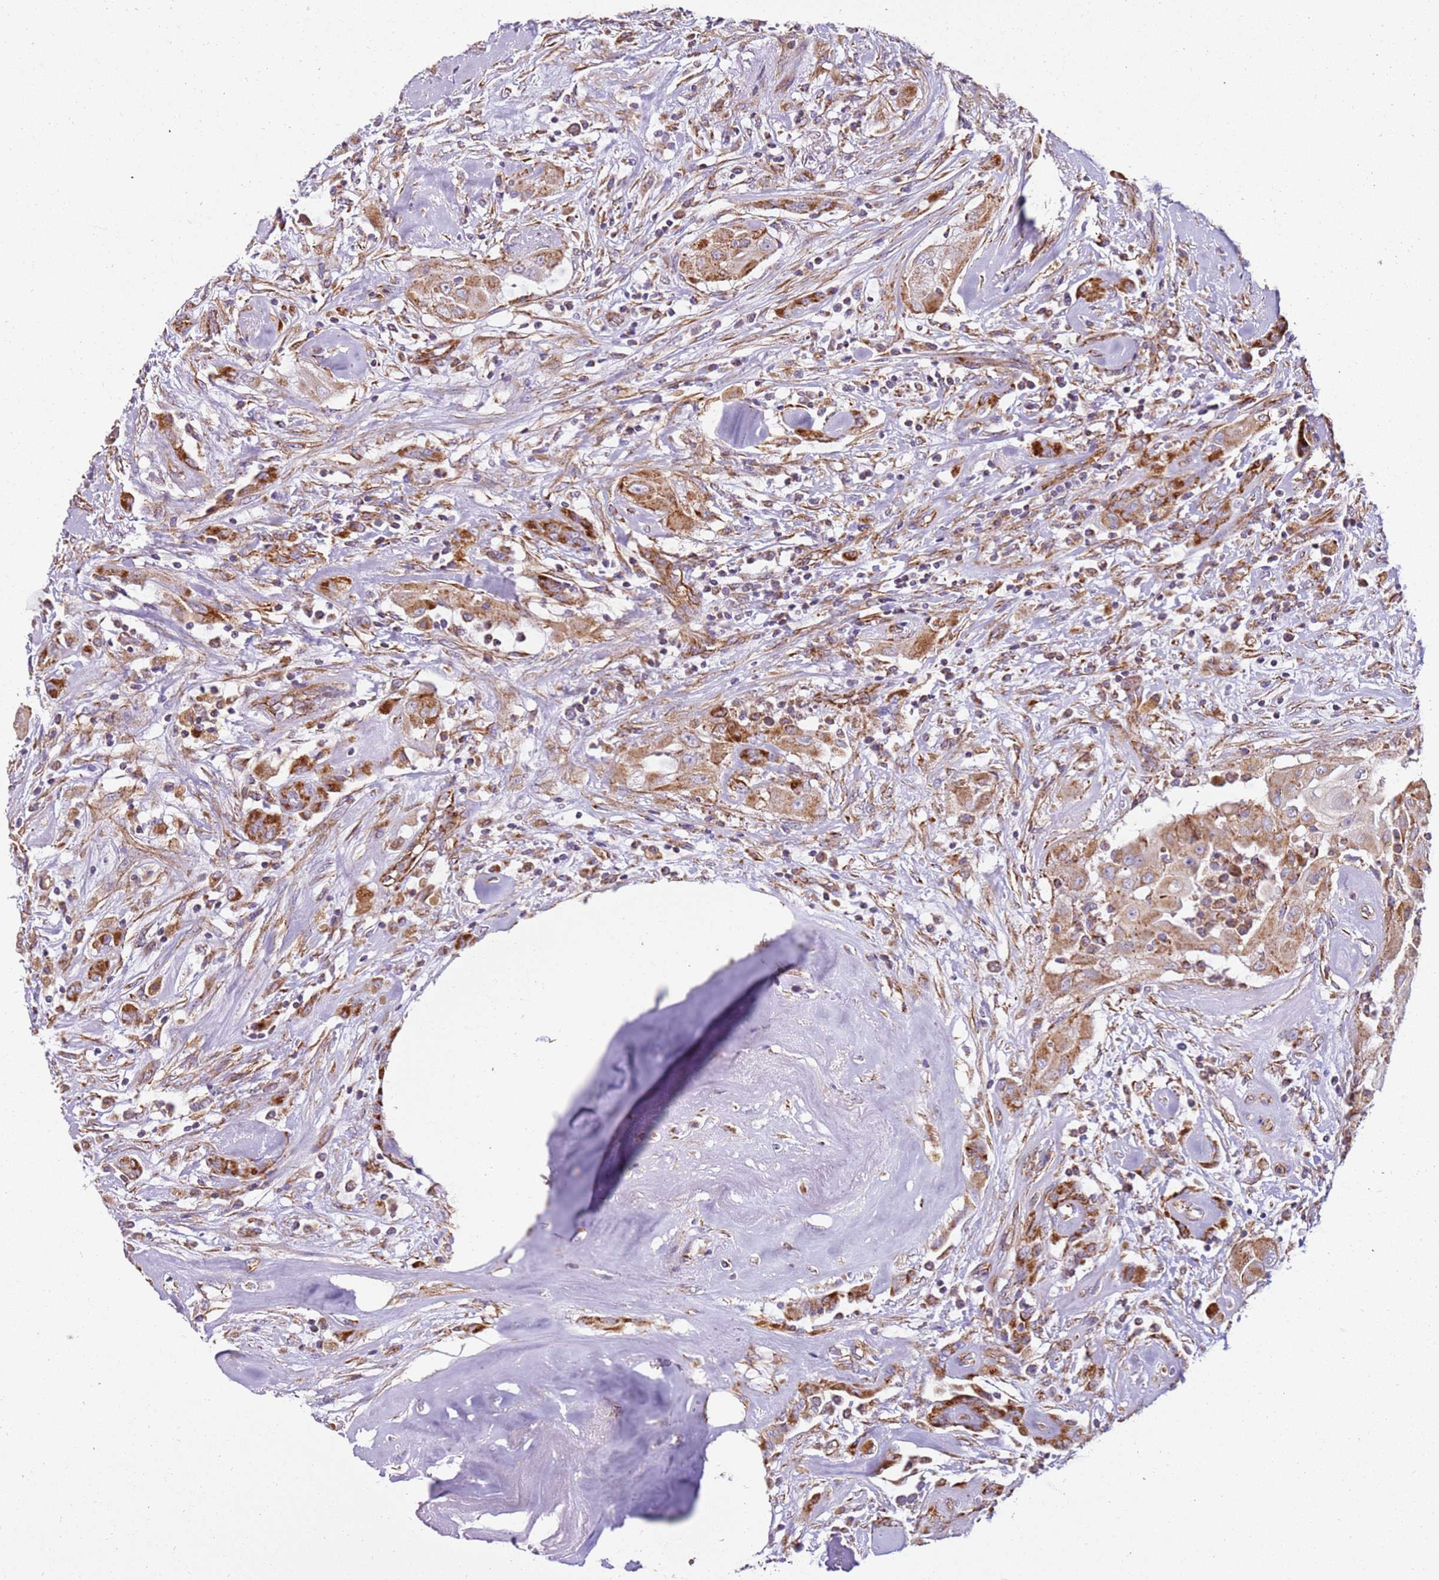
{"staining": {"intensity": "strong", "quantity": ">75%", "location": "cytoplasmic/membranous"}, "tissue": "thyroid cancer", "cell_type": "Tumor cells", "image_type": "cancer", "snomed": [{"axis": "morphology", "description": "Papillary adenocarcinoma, NOS"}, {"axis": "topography", "description": "Thyroid gland"}], "caption": "Thyroid papillary adenocarcinoma stained with a protein marker exhibits strong staining in tumor cells.", "gene": "MRPL20", "patient": {"sex": "female", "age": 59}}